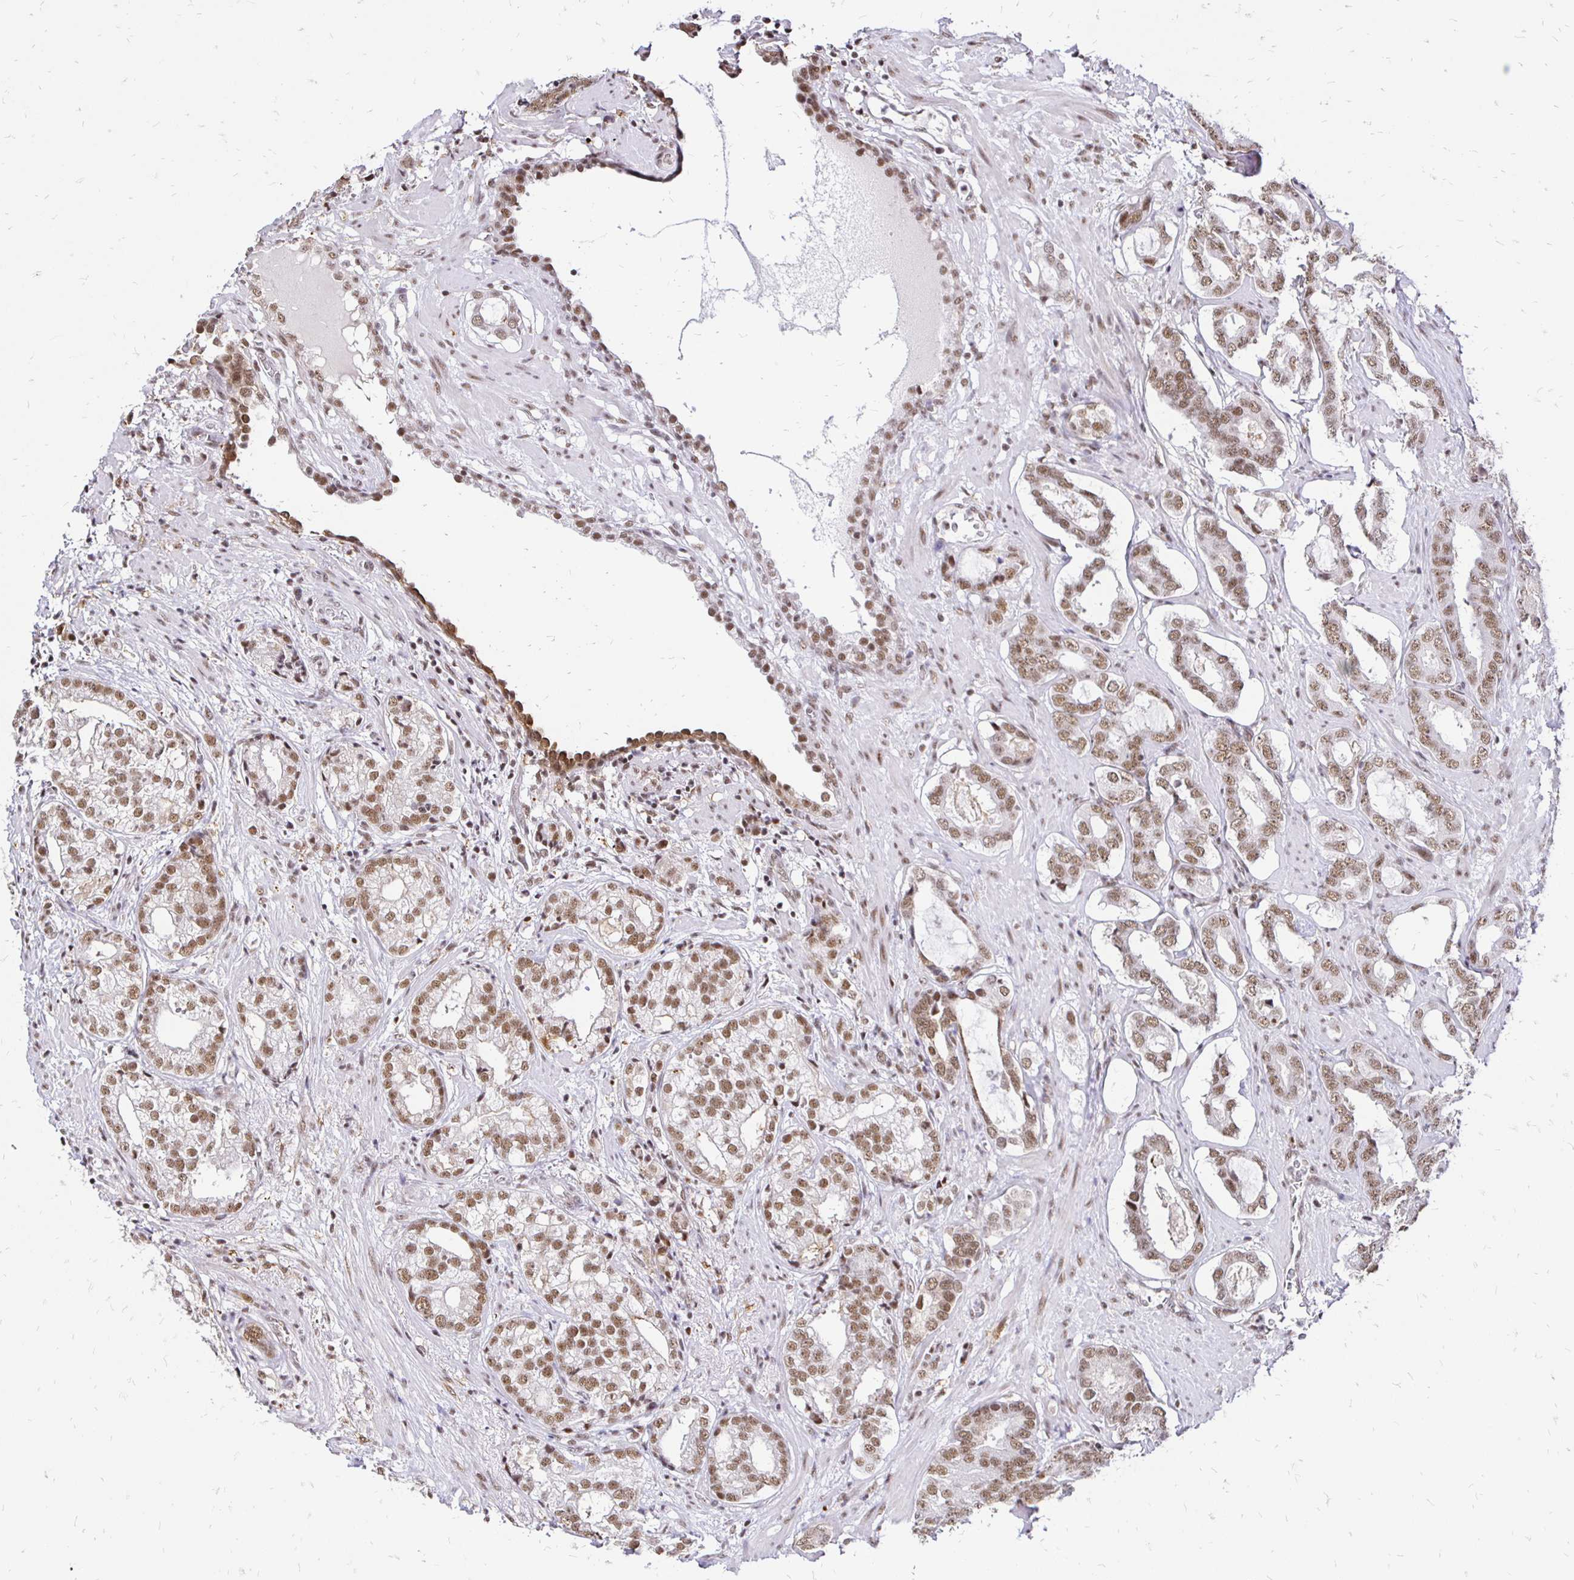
{"staining": {"intensity": "moderate", "quantity": ">75%", "location": "nuclear"}, "tissue": "prostate cancer", "cell_type": "Tumor cells", "image_type": "cancer", "snomed": [{"axis": "morphology", "description": "Adenocarcinoma, High grade"}, {"axis": "topography", "description": "Prostate"}], "caption": "This image displays immunohistochemistry staining of prostate cancer (high-grade adenocarcinoma), with medium moderate nuclear positivity in approximately >75% of tumor cells.", "gene": "SIN3A", "patient": {"sex": "male", "age": 75}}